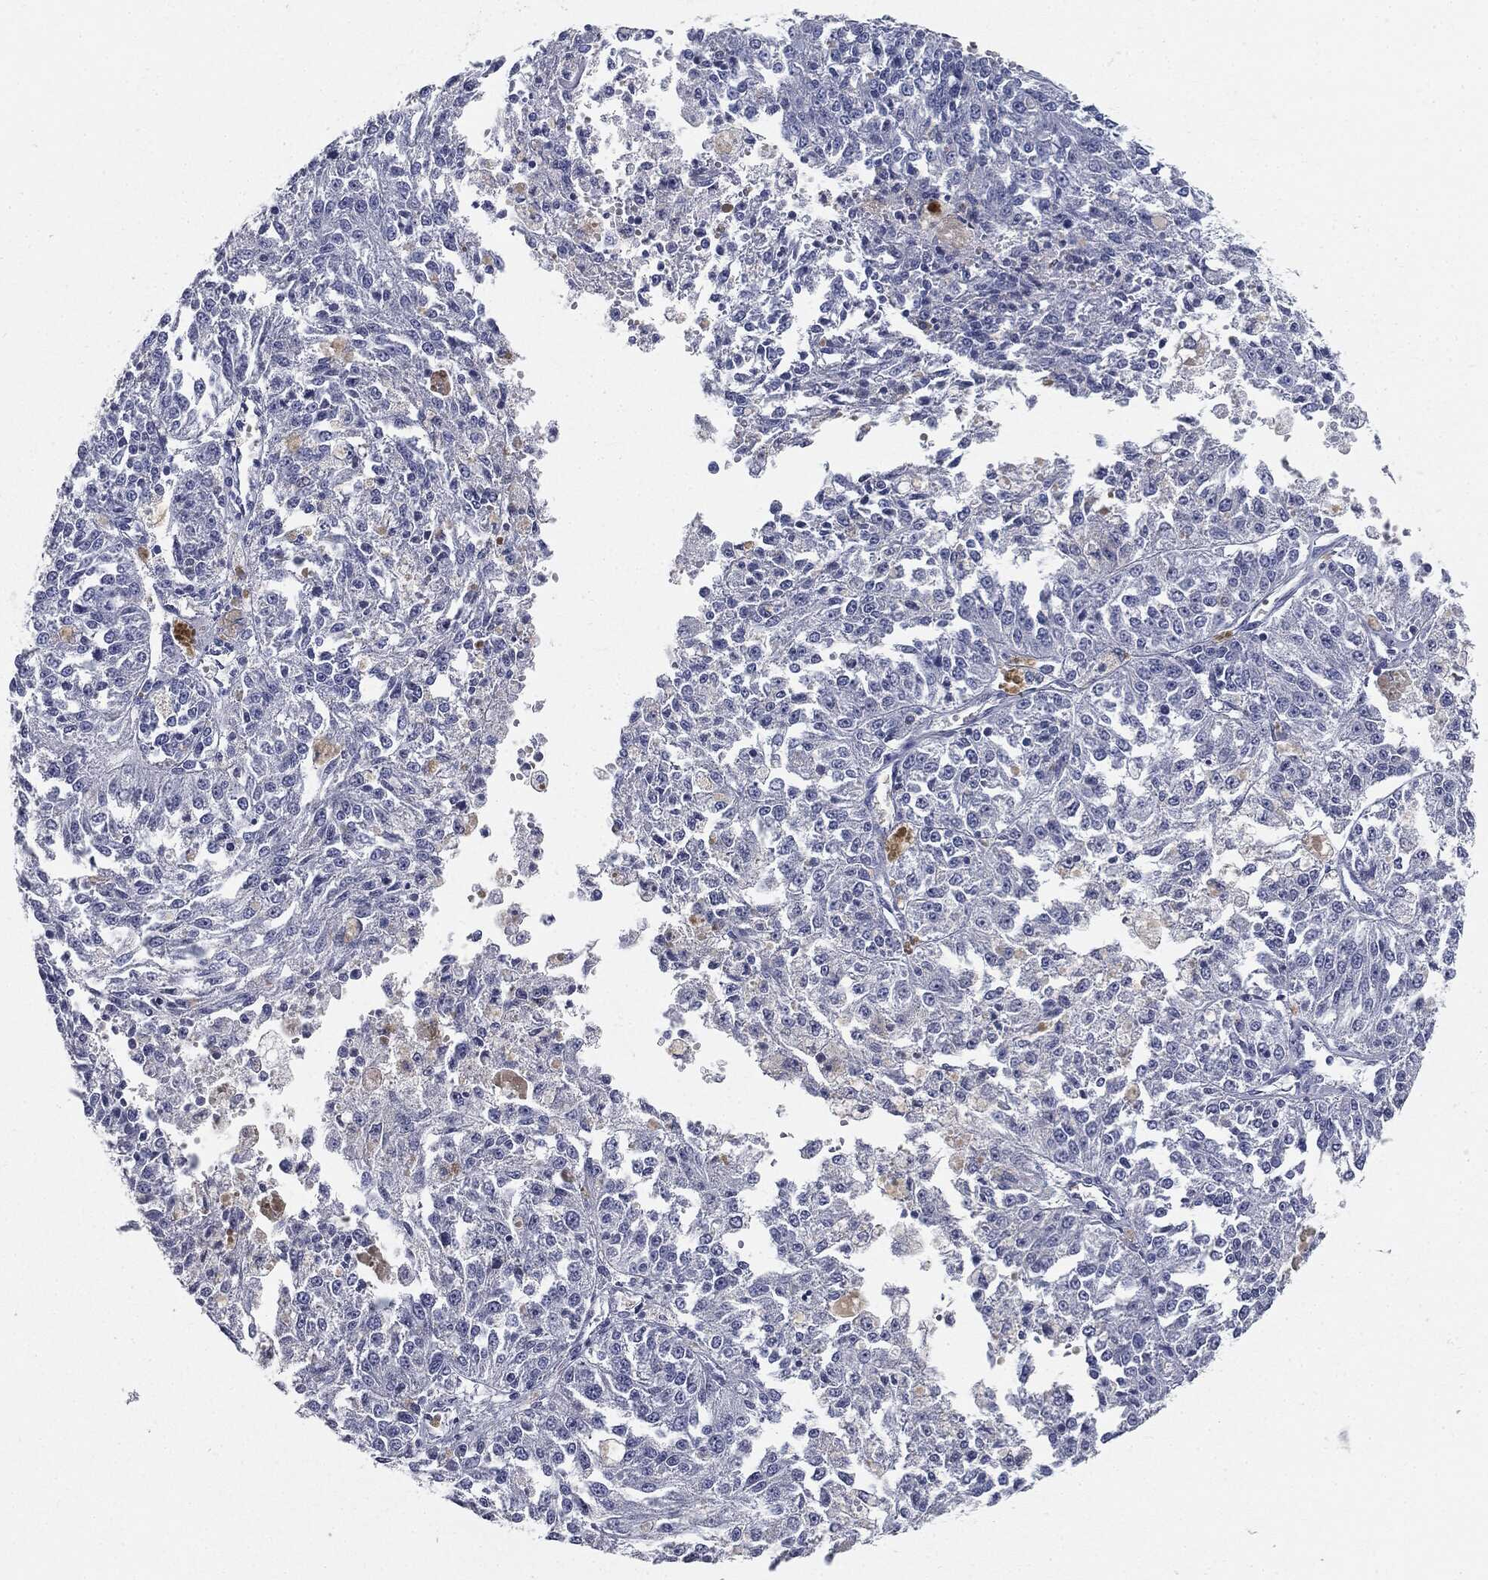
{"staining": {"intensity": "negative", "quantity": "none", "location": "none"}, "tissue": "melanoma", "cell_type": "Tumor cells", "image_type": "cancer", "snomed": [{"axis": "morphology", "description": "Malignant melanoma, Metastatic site"}, {"axis": "topography", "description": "Lymph node"}], "caption": "Malignant melanoma (metastatic site) was stained to show a protein in brown. There is no significant positivity in tumor cells.", "gene": "CUZD1", "patient": {"sex": "female", "age": 64}}